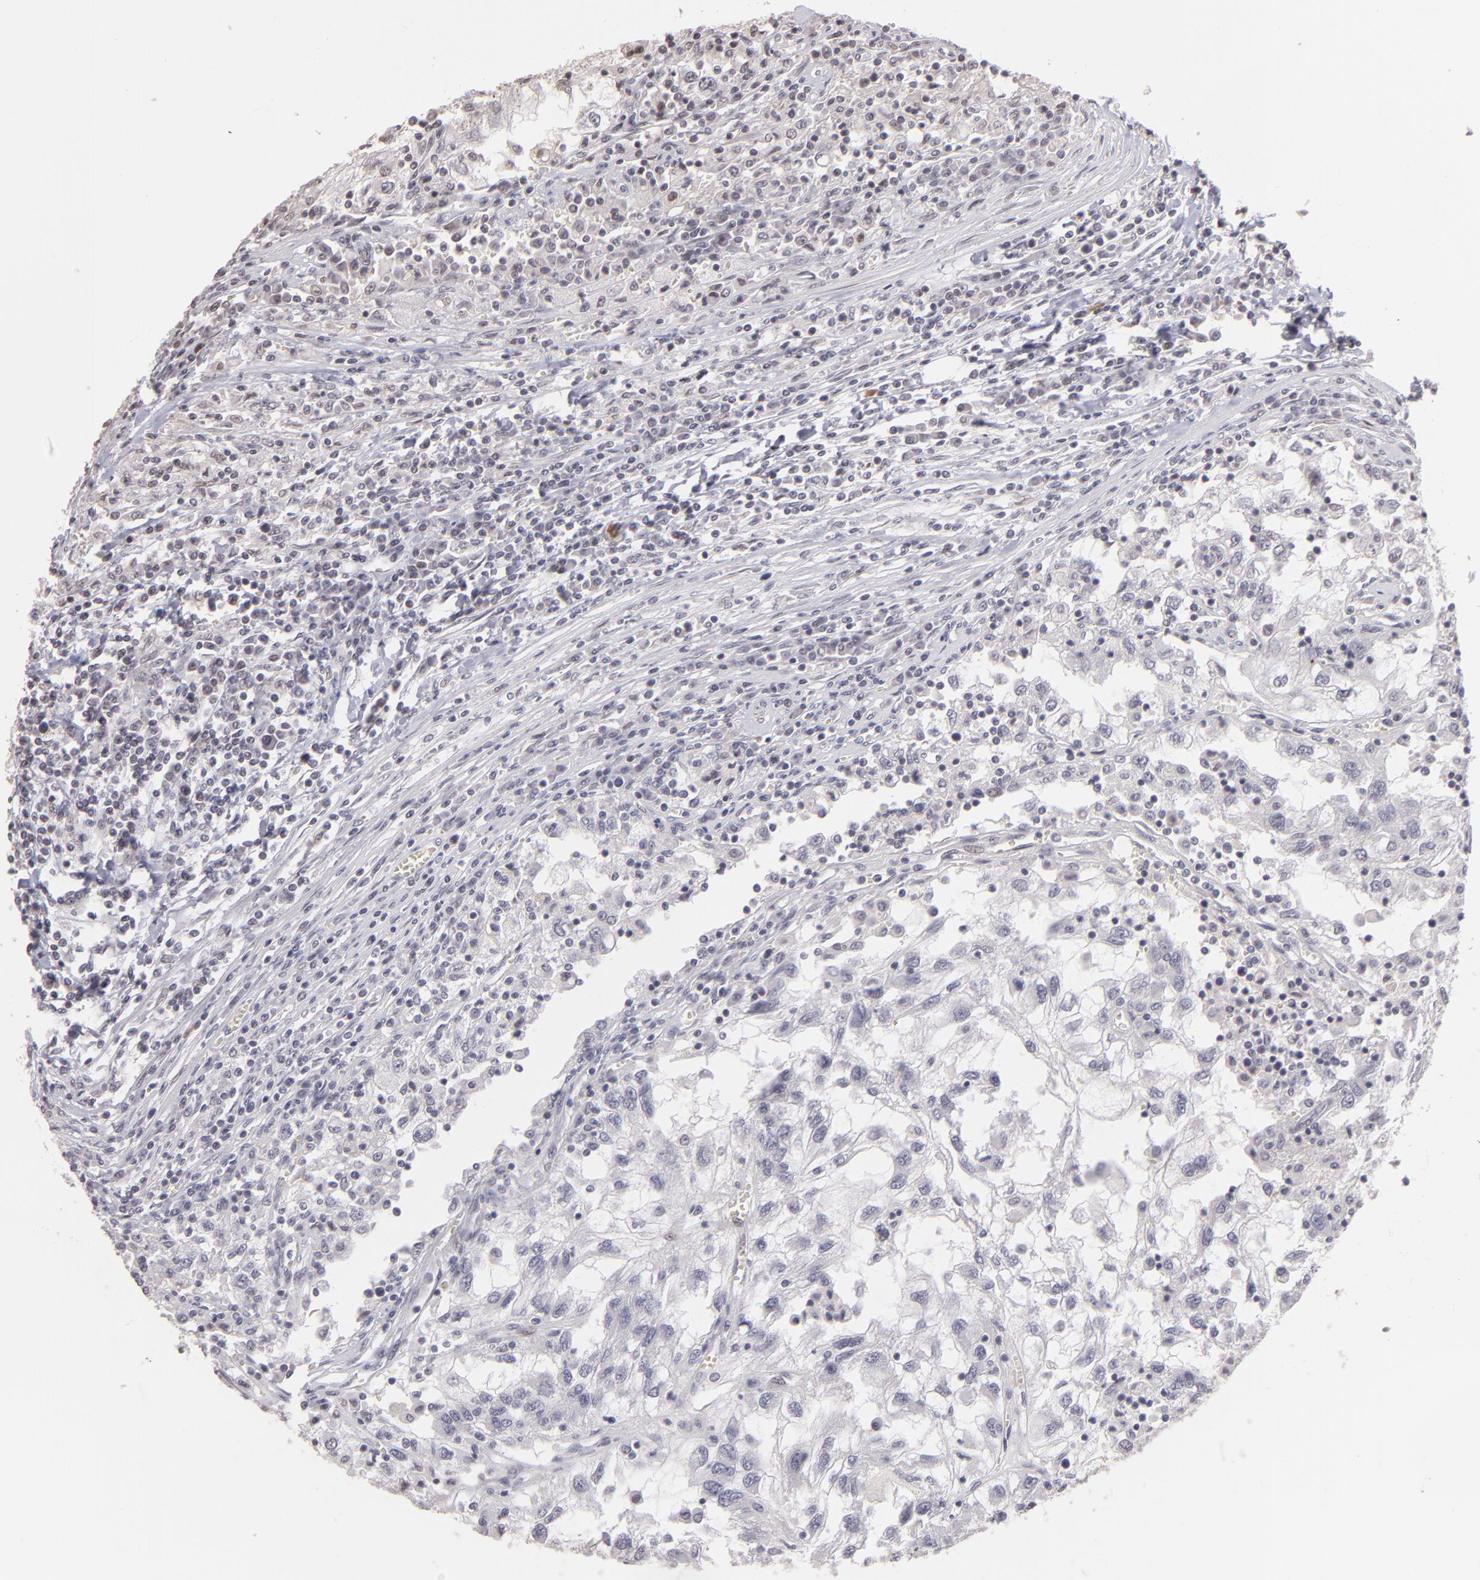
{"staining": {"intensity": "negative", "quantity": "none", "location": "none"}, "tissue": "renal cancer", "cell_type": "Tumor cells", "image_type": "cancer", "snomed": [{"axis": "morphology", "description": "Normal tissue, NOS"}, {"axis": "morphology", "description": "Adenocarcinoma, NOS"}, {"axis": "topography", "description": "Kidney"}], "caption": "Tumor cells are negative for protein expression in human adenocarcinoma (renal). (DAB (3,3'-diaminobenzidine) immunohistochemistry (IHC), high magnification).", "gene": "RARB", "patient": {"sex": "male", "age": 71}}